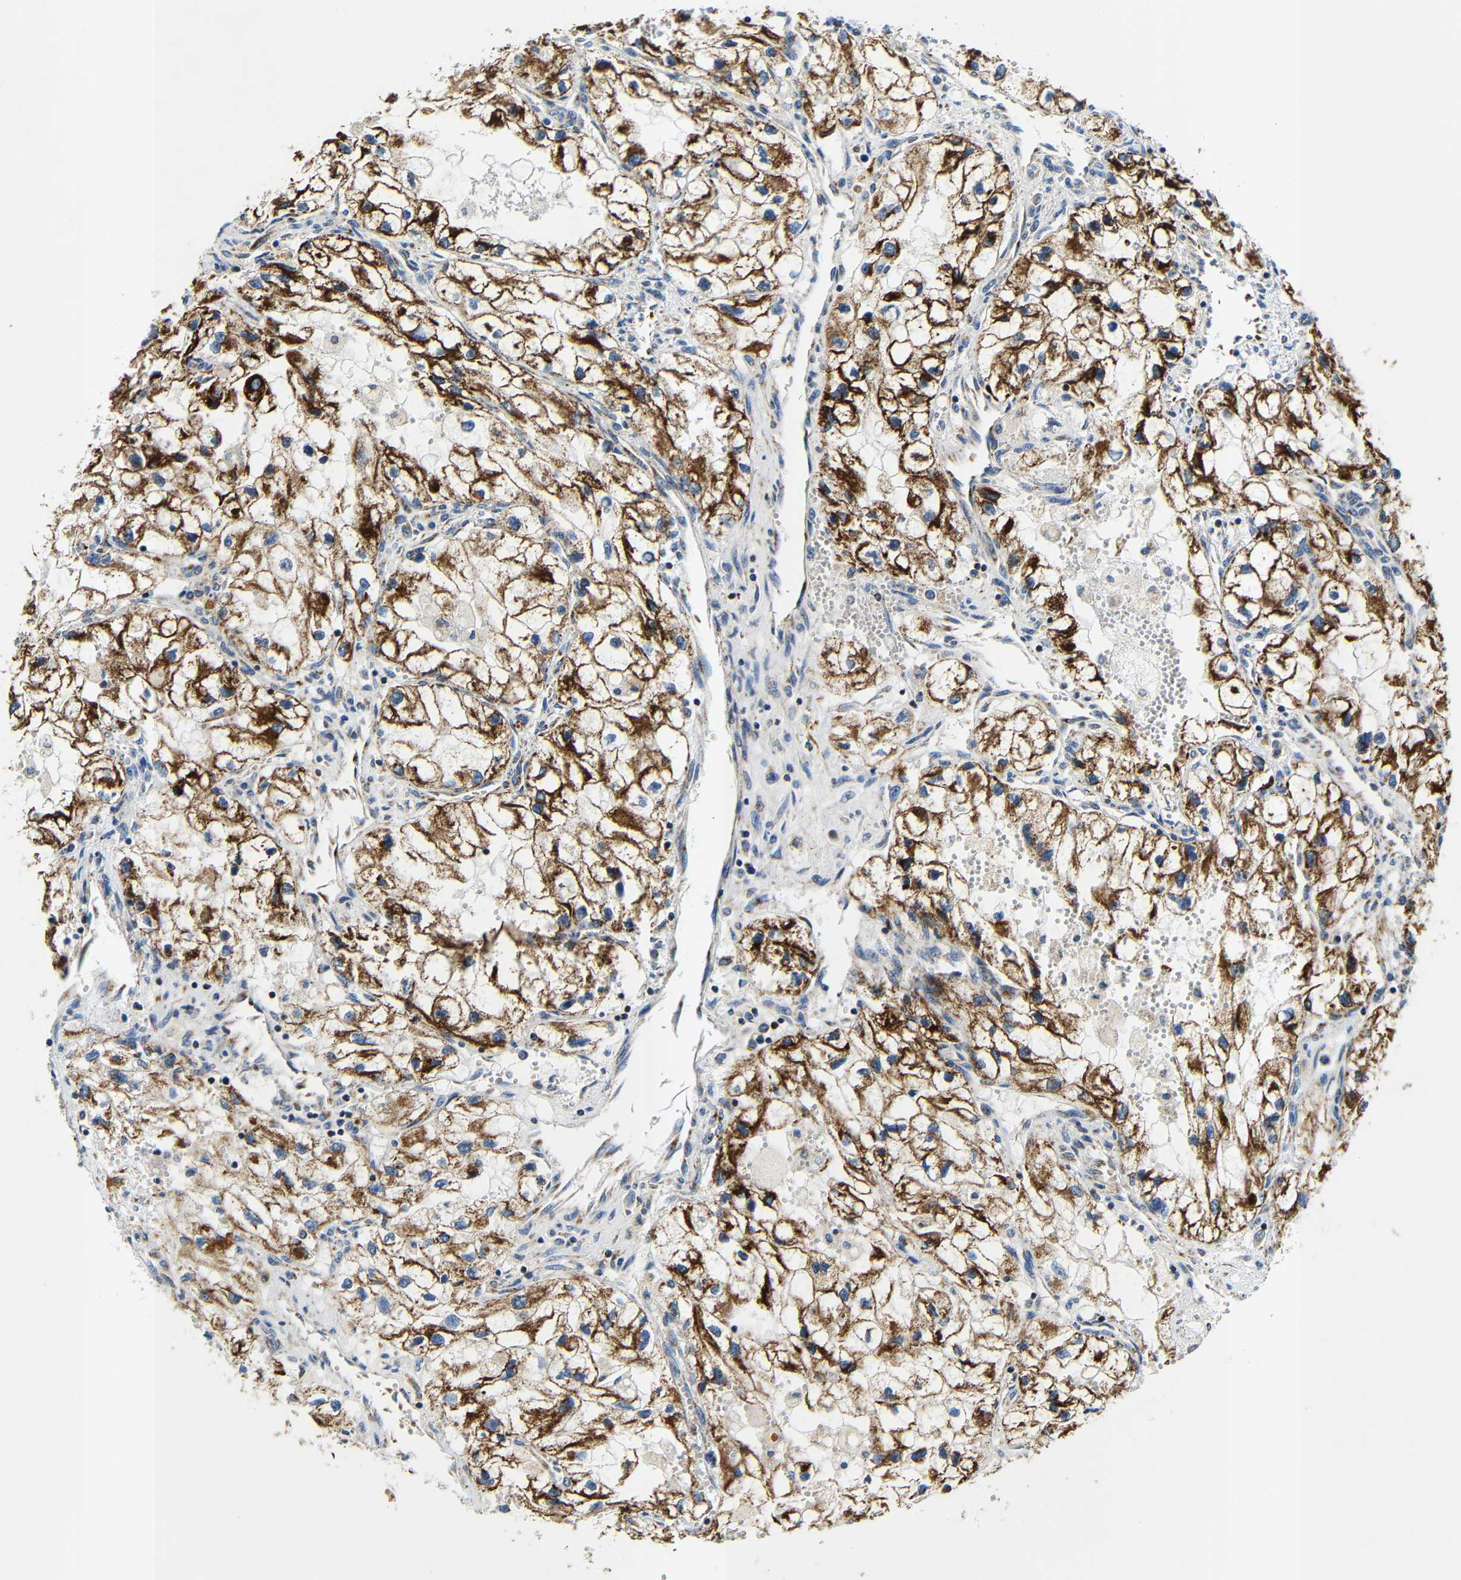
{"staining": {"intensity": "strong", "quantity": ">75%", "location": "cytoplasmic/membranous"}, "tissue": "renal cancer", "cell_type": "Tumor cells", "image_type": "cancer", "snomed": [{"axis": "morphology", "description": "Adenocarcinoma, NOS"}, {"axis": "topography", "description": "Kidney"}], "caption": "Renal adenocarcinoma stained for a protein shows strong cytoplasmic/membranous positivity in tumor cells.", "gene": "GALNT18", "patient": {"sex": "female", "age": 70}}